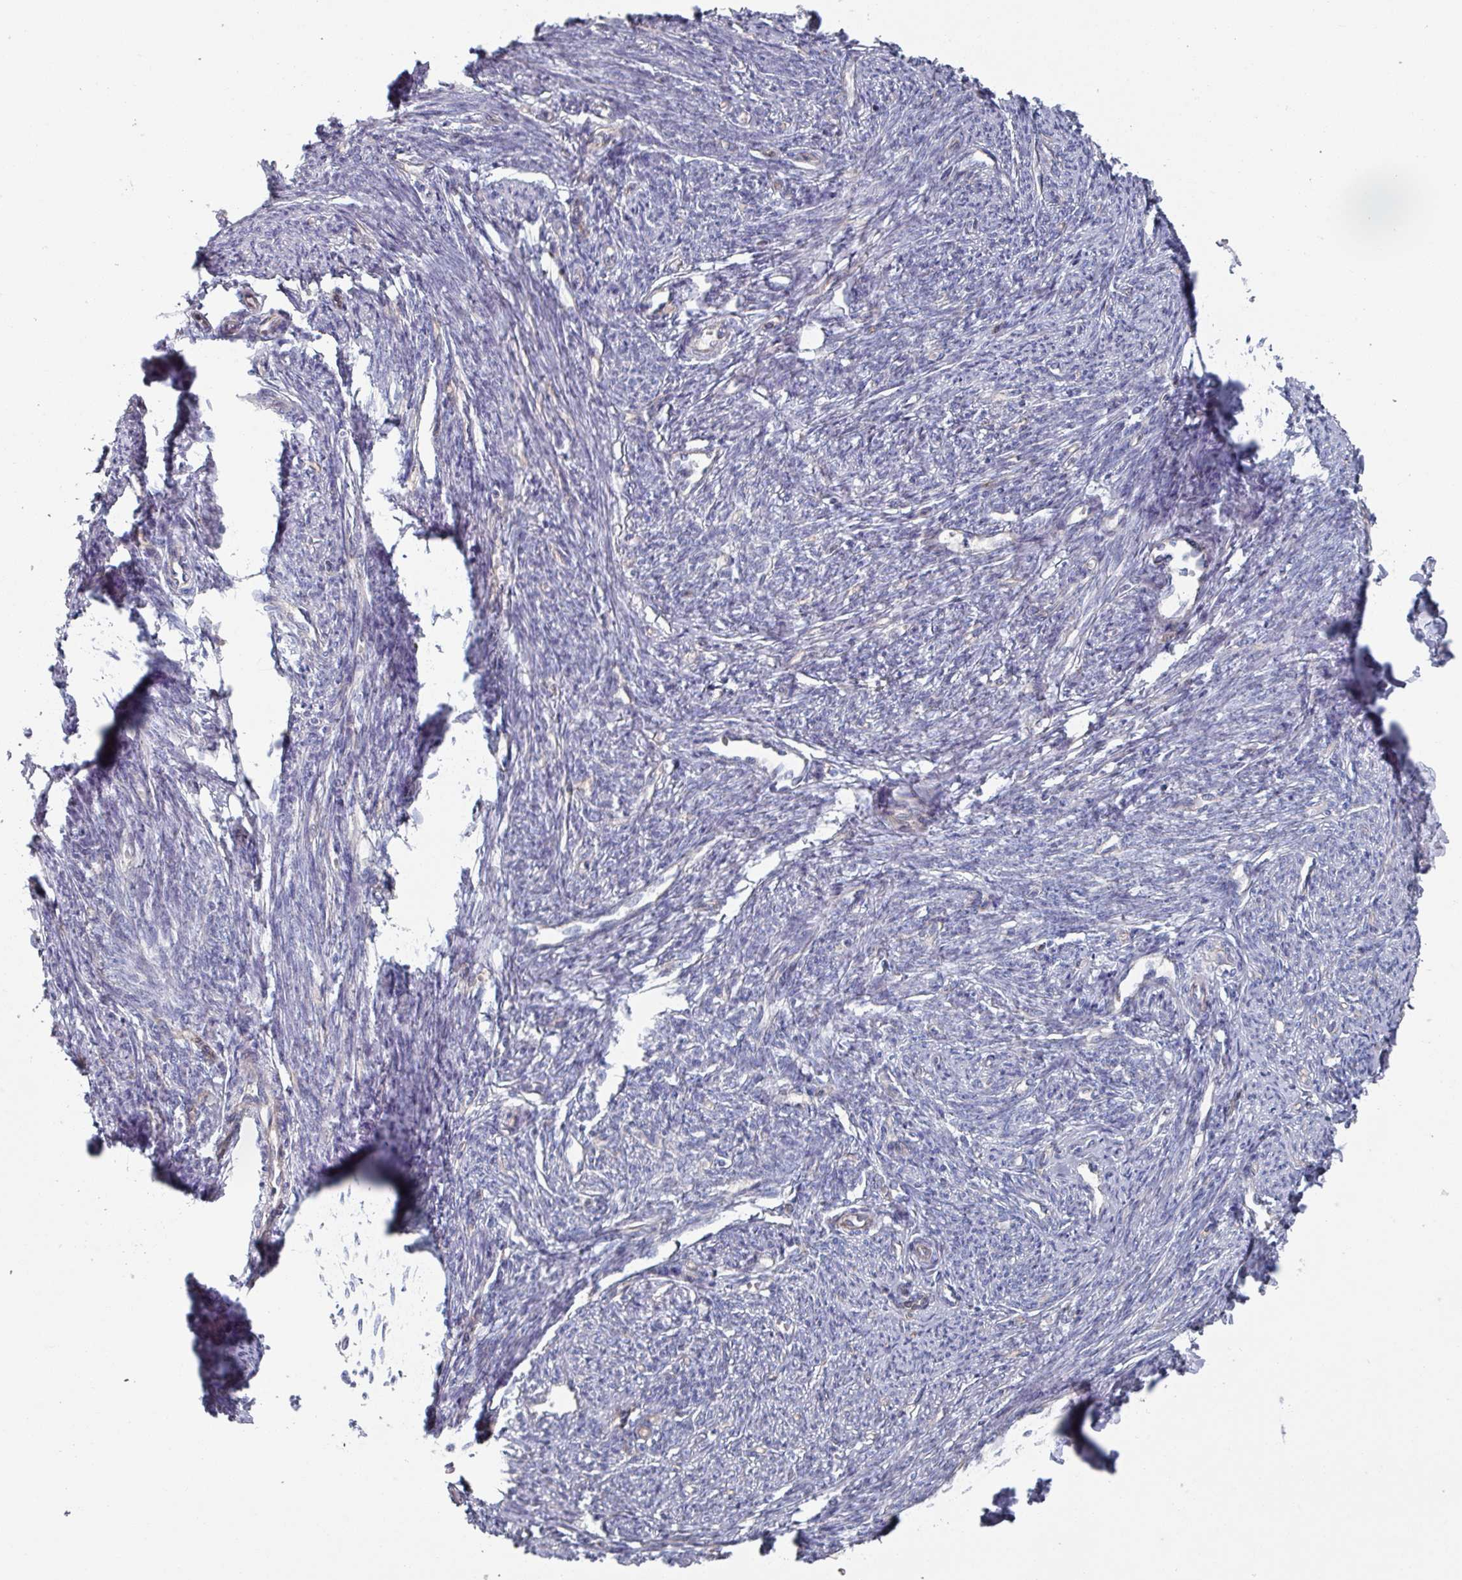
{"staining": {"intensity": "negative", "quantity": "none", "location": "none"}, "tissue": "smooth muscle", "cell_type": "Smooth muscle cells", "image_type": "normal", "snomed": [{"axis": "morphology", "description": "Normal tissue, NOS"}, {"axis": "topography", "description": "Smooth muscle"}, {"axis": "topography", "description": "Fallopian tube"}], "caption": "The immunohistochemistry image has no significant staining in smooth muscle cells of smooth muscle.", "gene": "EFL1", "patient": {"sex": "female", "age": 59}}